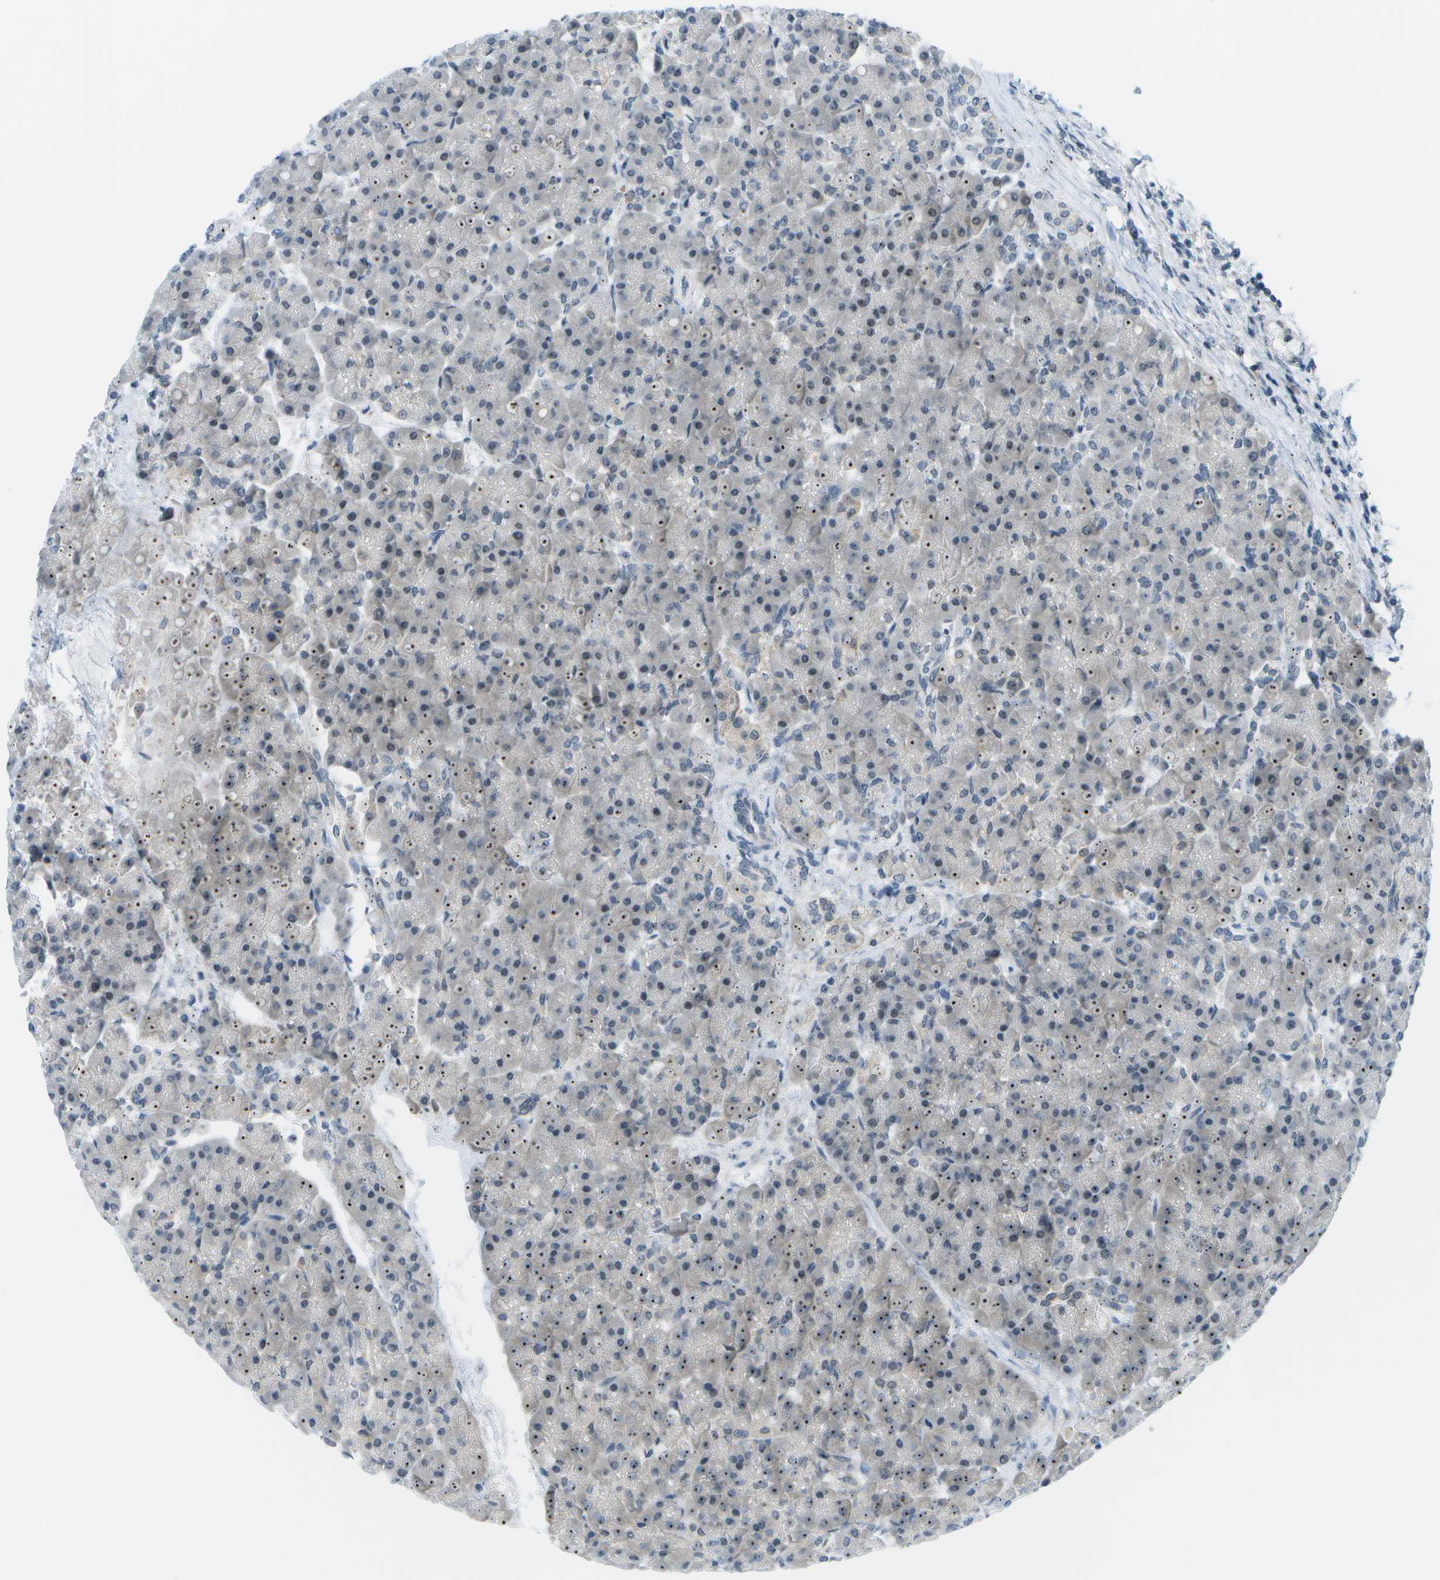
{"staining": {"intensity": "negative", "quantity": "none", "location": "none"}, "tissue": "pancreas", "cell_type": "Exocrine glandular cells", "image_type": "normal", "snomed": [{"axis": "morphology", "description": "Normal tissue, NOS"}, {"axis": "topography", "description": "Pancreas"}], "caption": "Exocrine glandular cells show no significant positivity in benign pancreas.", "gene": "PITHD1", "patient": {"sex": "female", "age": 70}}